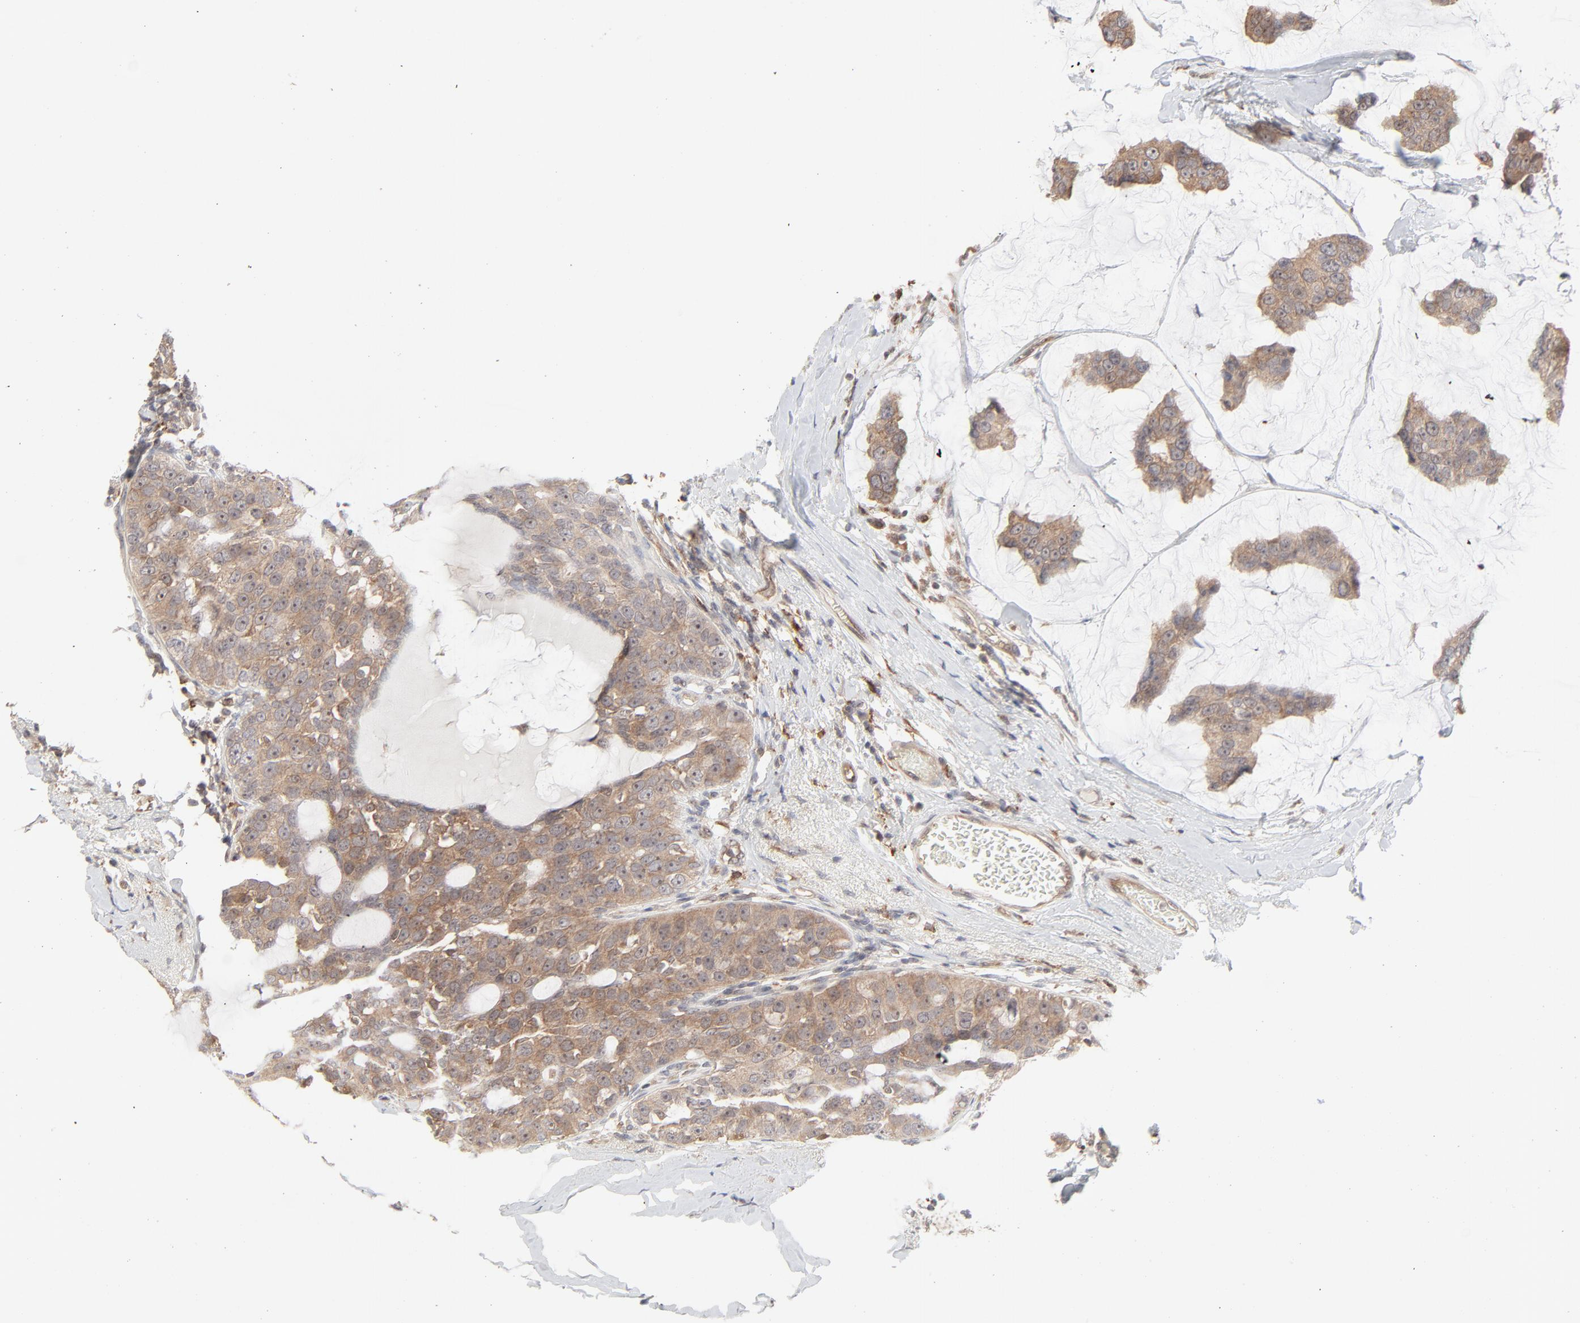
{"staining": {"intensity": "moderate", "quantity": ">75%", "location": "cytoplasmic/membranous"}, "tissue": "breast cancer", "cell_type": "Tumor cells", "image_type": "cancer", "snomed": [{"axis": "morphology", "description": "Normal tissue, NOS"}, {"axis": "morphology", "description": "Duct carcinoma"}, {"axis": "topography", "description": "Breast"}], "caption": "Moderate cytoplasmic/membranous protein expression is identified in about >75% of tumor cells in invasive ductal carcinoma (breast).", "gene": "RAB5C", "patient": {"sex": "female", "age": 50}}